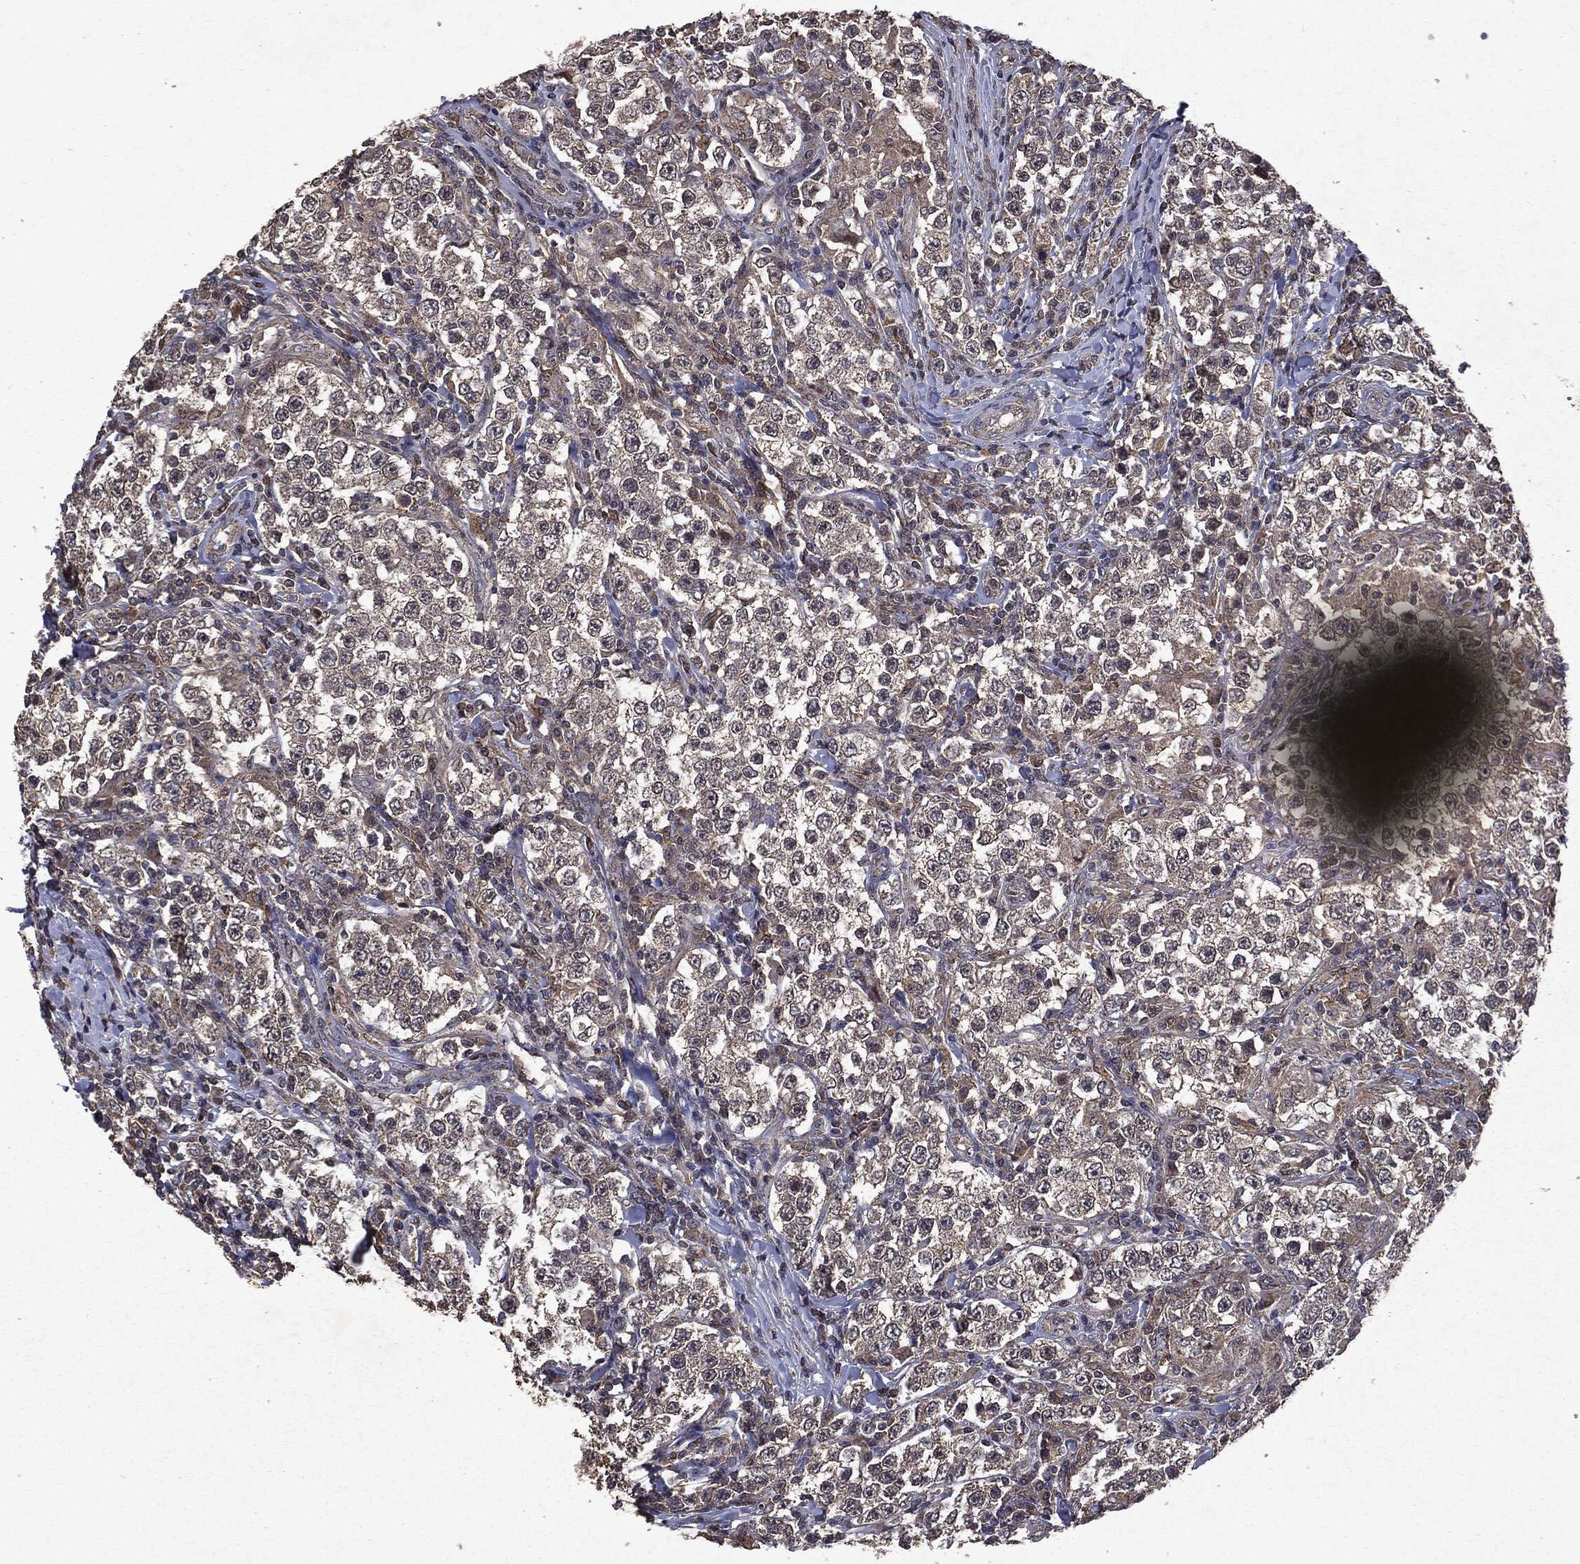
{"staining": {"intensity": "negative", "quantity": "none", "location": "none"}, "tissue": "testis cancer", "cell_type": "Tumor cells", "image_type": "cancer", "snomed": [{"axis": "morphology", "description": "Seminoma, NOS"}, {"axis": "morphology", "description": "Carcinoma, Embryonal, NOS"}, {"axis": "topography", "description": "Testis"}], "caption": "Tumor cells show no significant protein expression in testis cancer (seminoma).", "gene": "PTEN", "patient": {"sex": "male", "age": 41}}